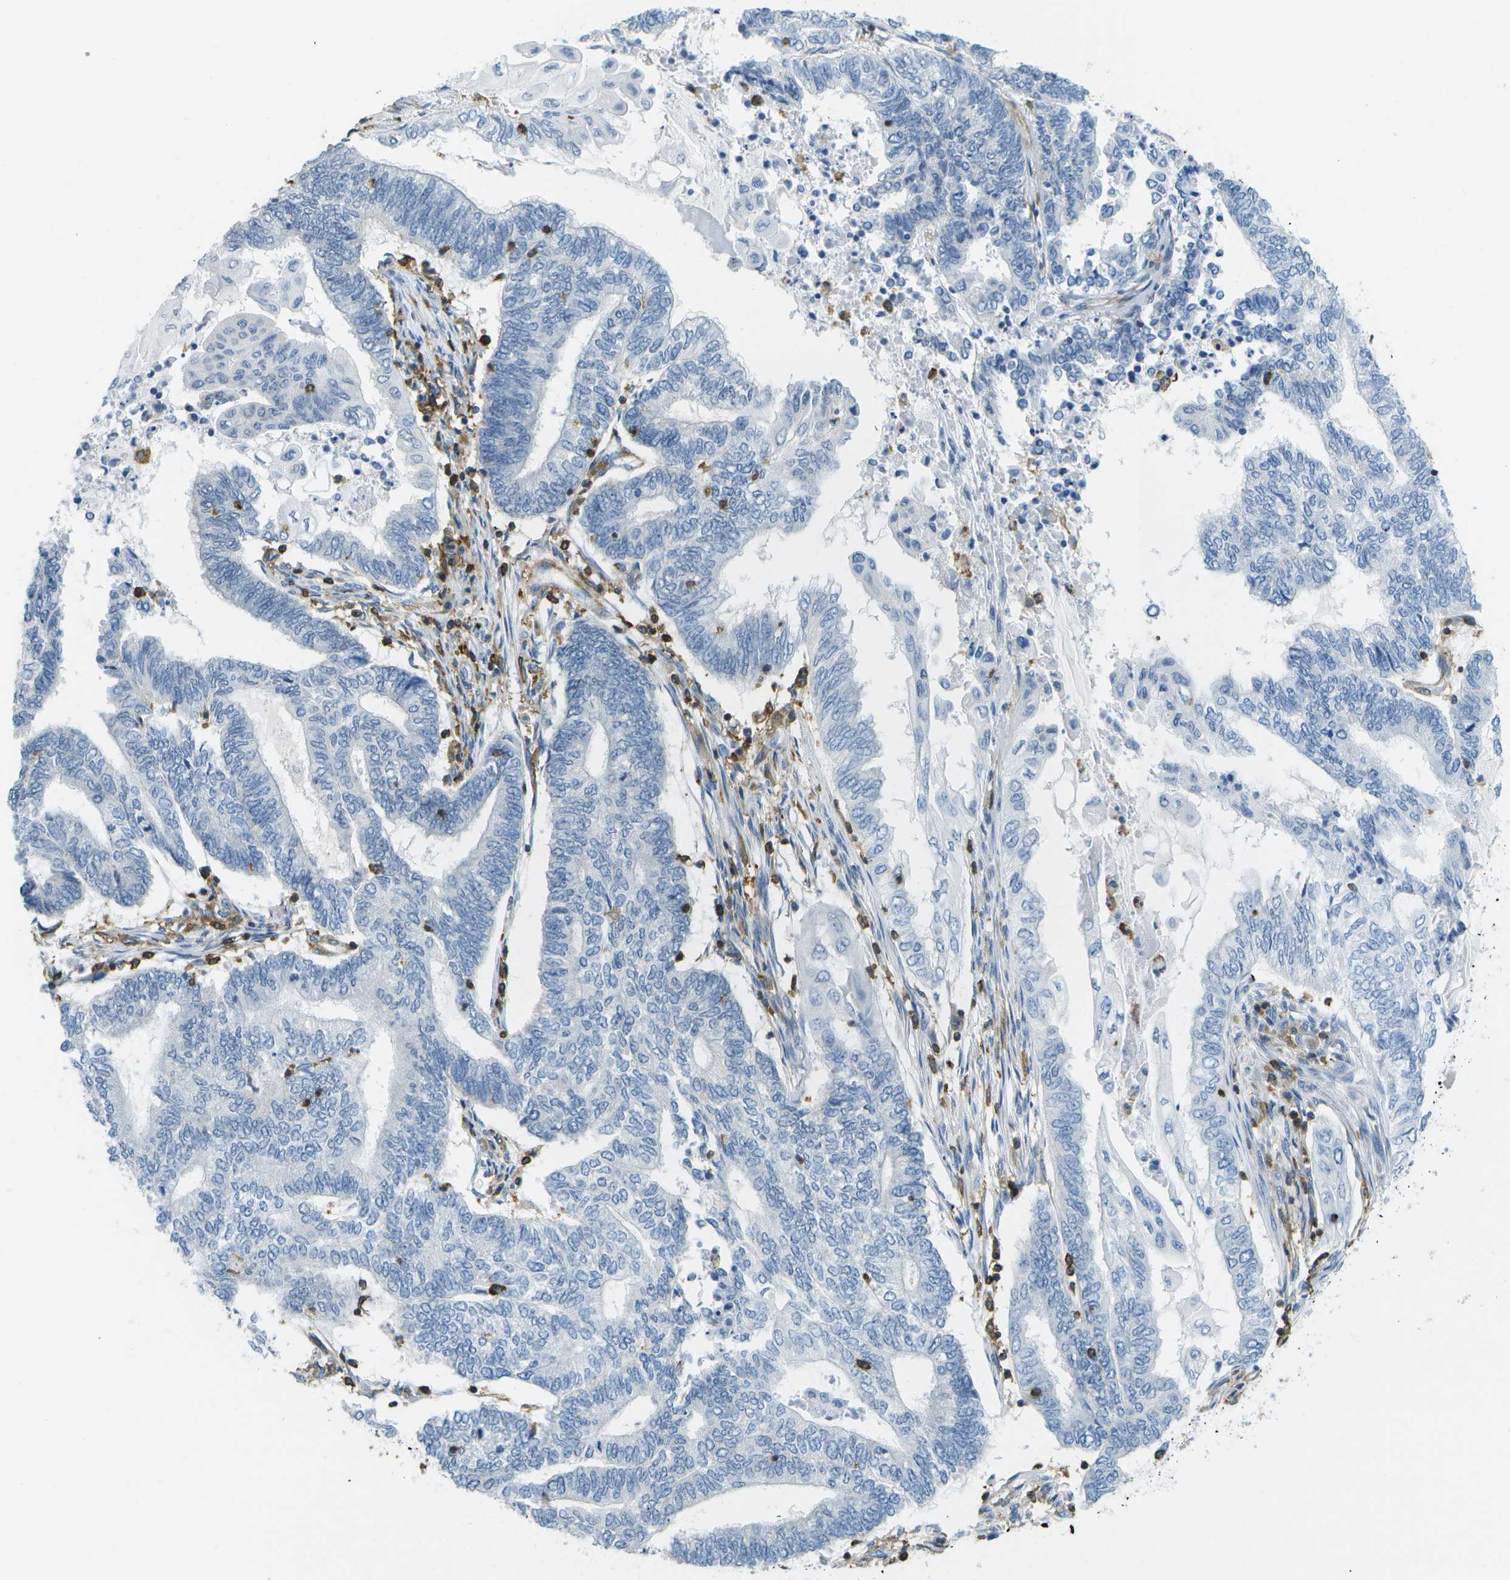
{"staining": {"intensity": "negative", "quantity": "none", "location": "none"}, "tissue": "endometrial cancer", "cell_type": "Tumor cells", "image_type": "cancer", "snomed": [{"axis": "morphology", "description": "Adenocarcinoma, NOS"}, {"axis": "topography", "description": "Uterus"}, {"axis": "topography", "description": "Endometrium"}], "caption": "Immunohistochemical staining of endometrial adenocarcinoma shows no significant expression in tumor cells.", "gene": "RCSD1", "patient": {"sex": "female", "age": 70}}